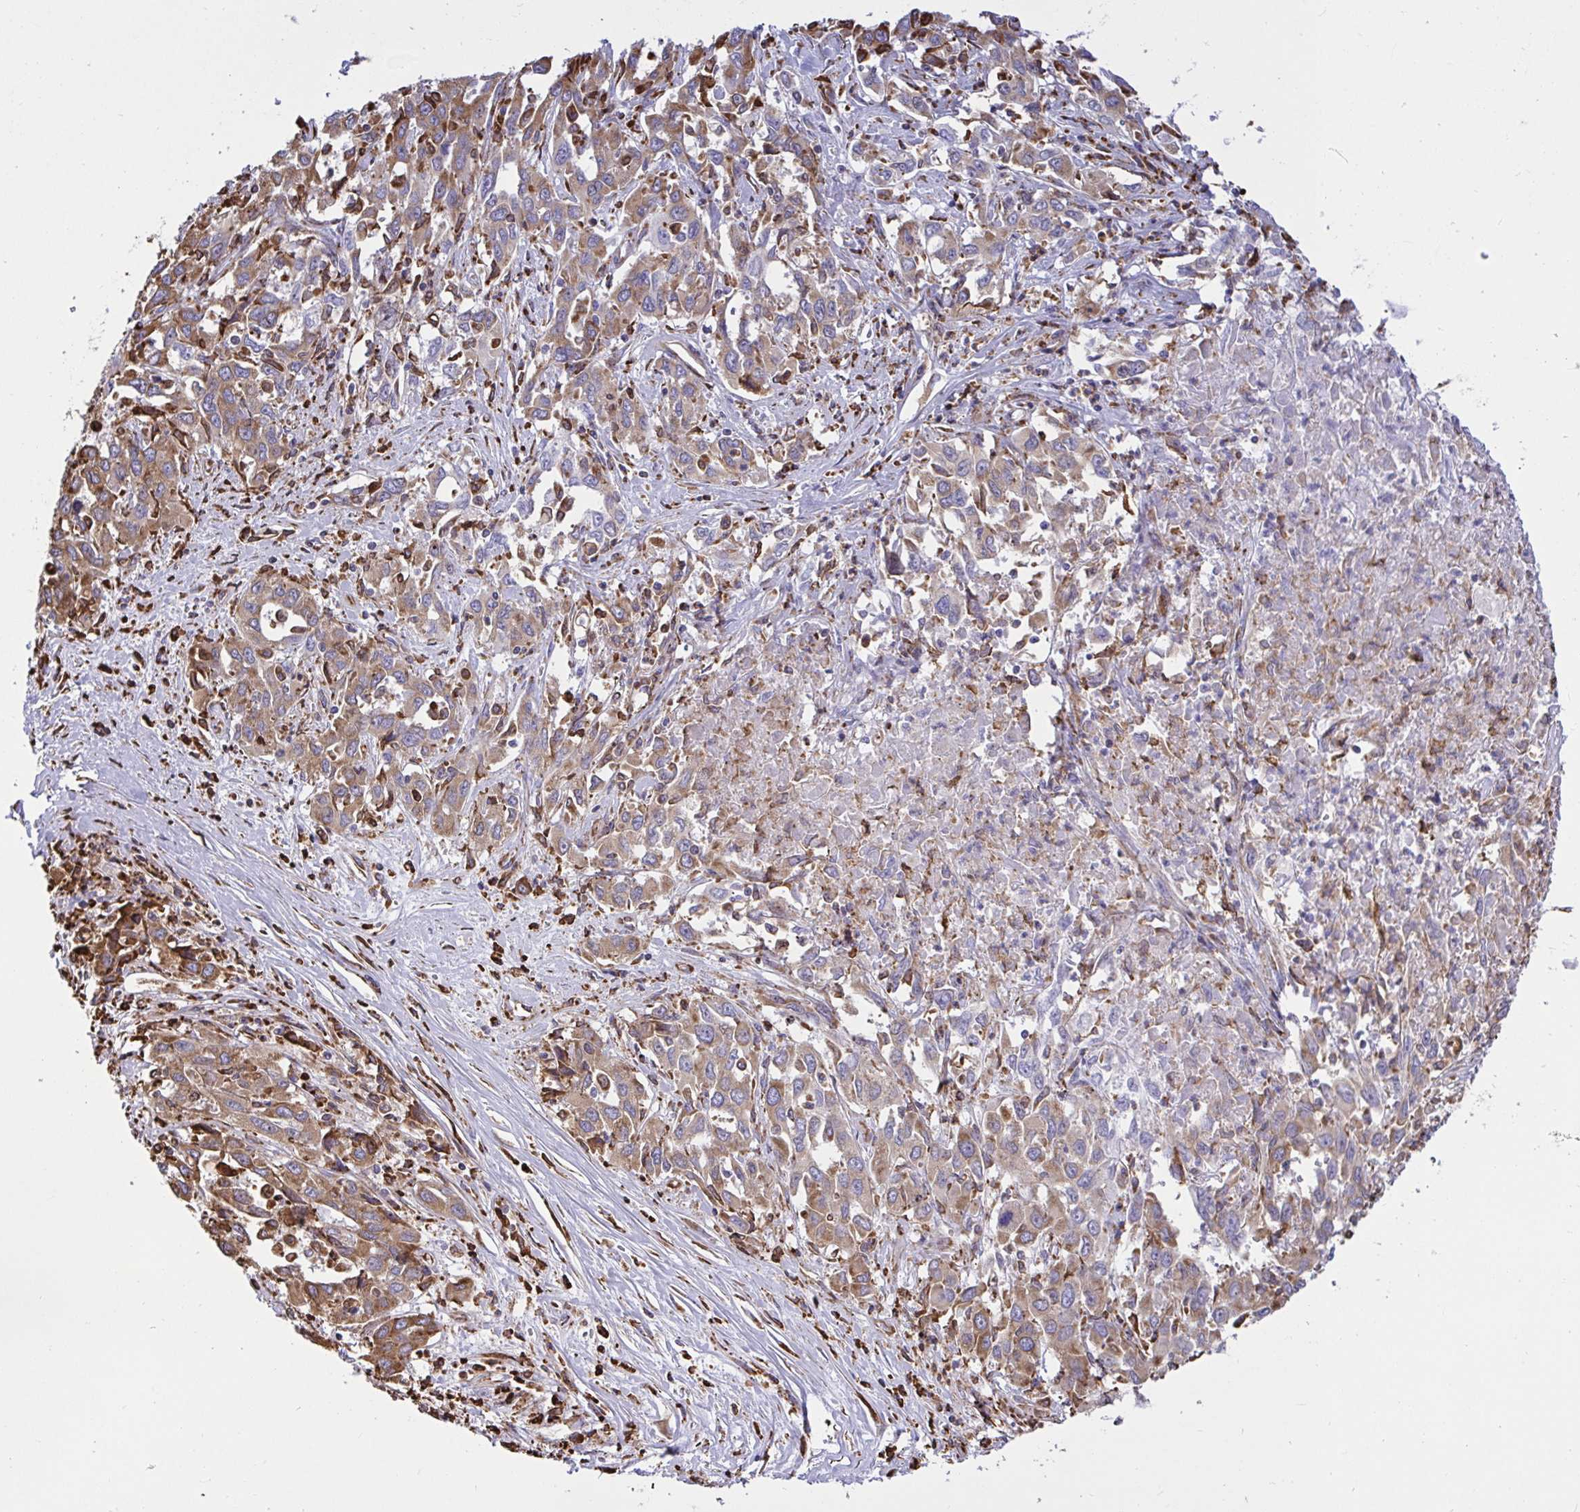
{"staining": {"intensity": "weak", "quantity": "25%-75%", "location": "cytoplasmic/membranous"}, "tissue": "liver cancer", "cell_type": "Tumor cells", "image_type": "cancer", "snomed": [{"axis": "morphology", "description": "Carcinoma, Hepatocellular, NOS"}, {"axis": "topography", "description": "Liver"}], "caption": "Liver cancer (hepatocellular carcinoma) stained for a protein (brown) displays weak cytoplasmic/membranous positive staining in approximately 25%-75% of tumor cells.", "gene": "CLGN", "patient": {"sex": "male", "age": 63}}